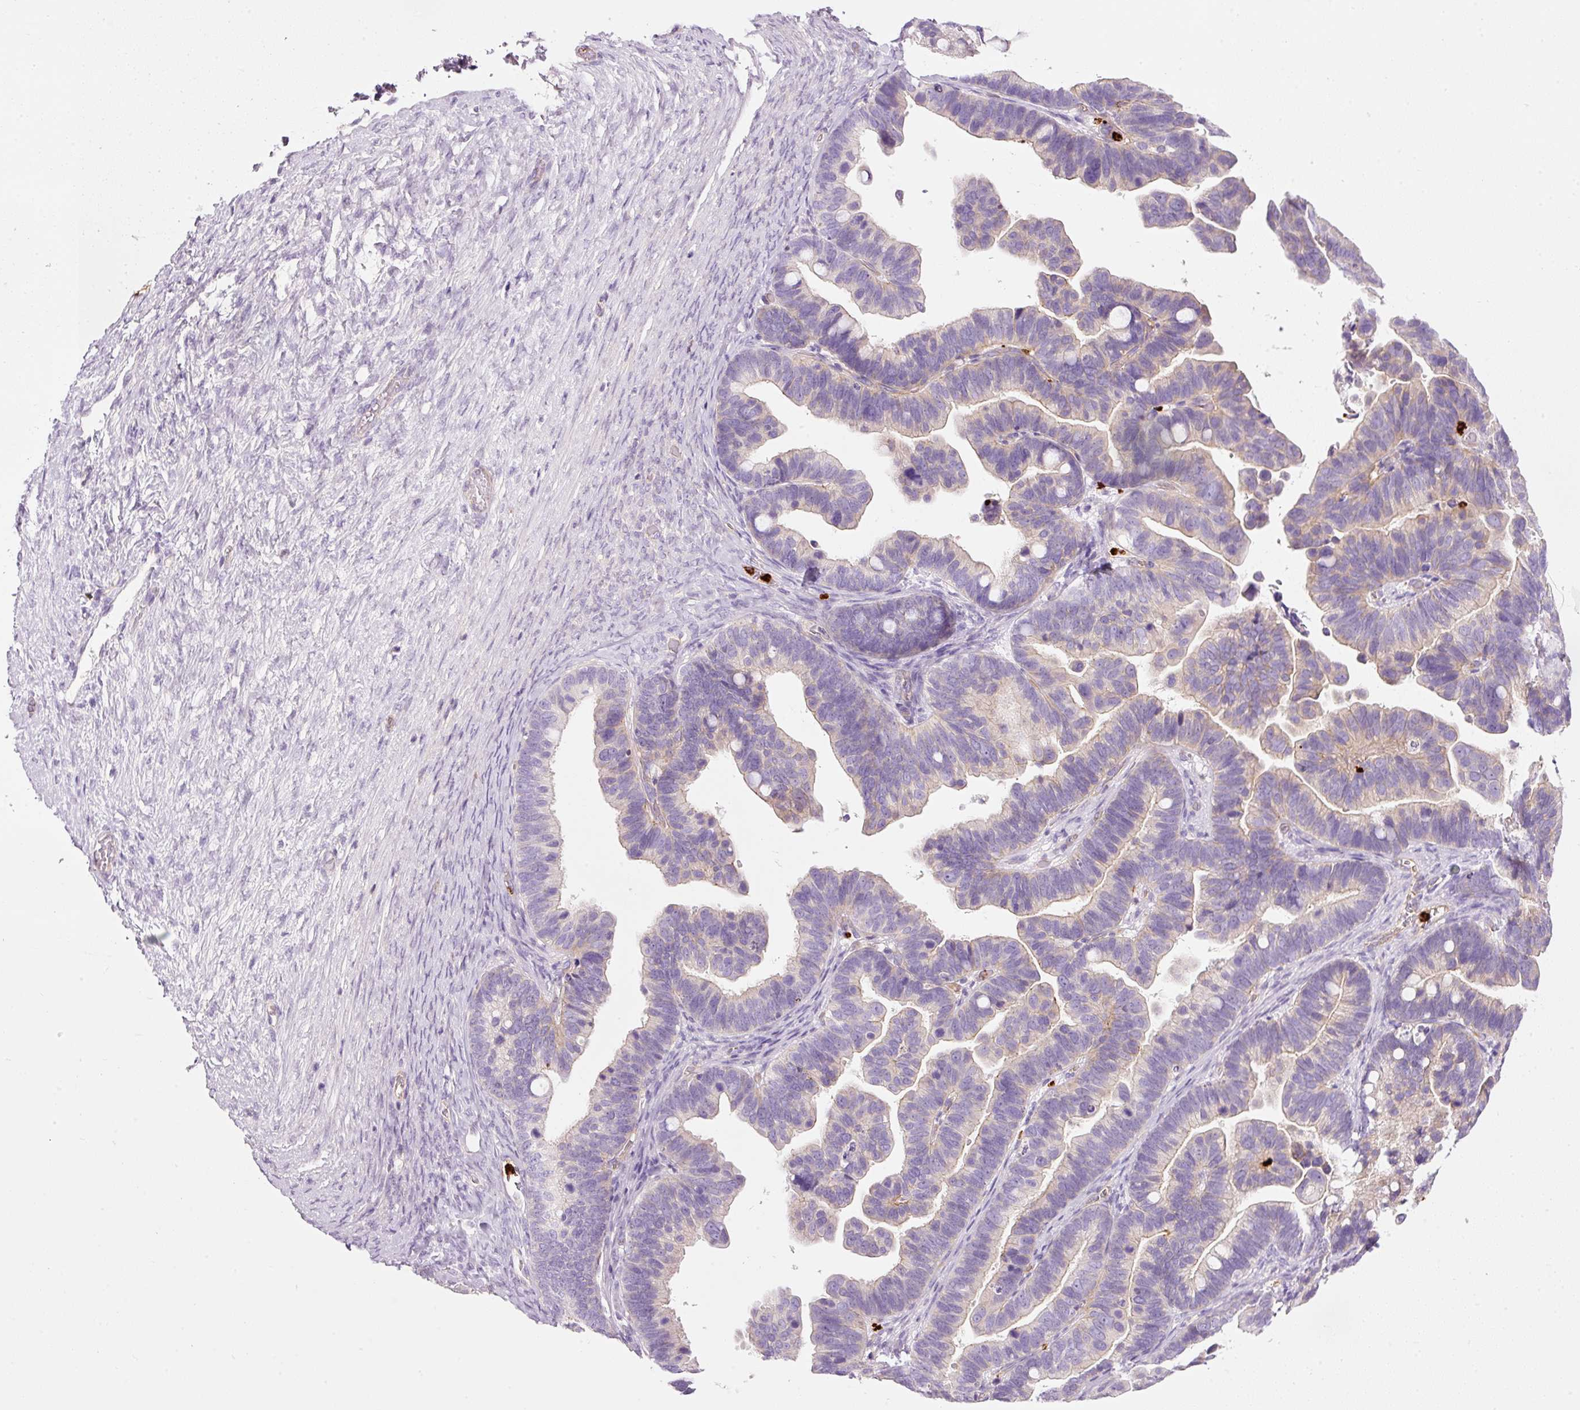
{"staining": {"intensity": "negative", "quantity": "none", "location": "none"}, "tissue": "ovarian cancer", "cell_type": "Tumor cells", "image_type": "cancer", "snomed": [{"axis": "morphology", "description": "Cystadenocarcinoma, serous, NOS"}, {"axis": "topography", "description": "Ovary"}], "caption": "Ovarian cancer was stained to show a protein in brown. There is no significant expression in tumor cells.", "gene": "MAP3K3", "patient": {"sex": "female", "age": 56}}